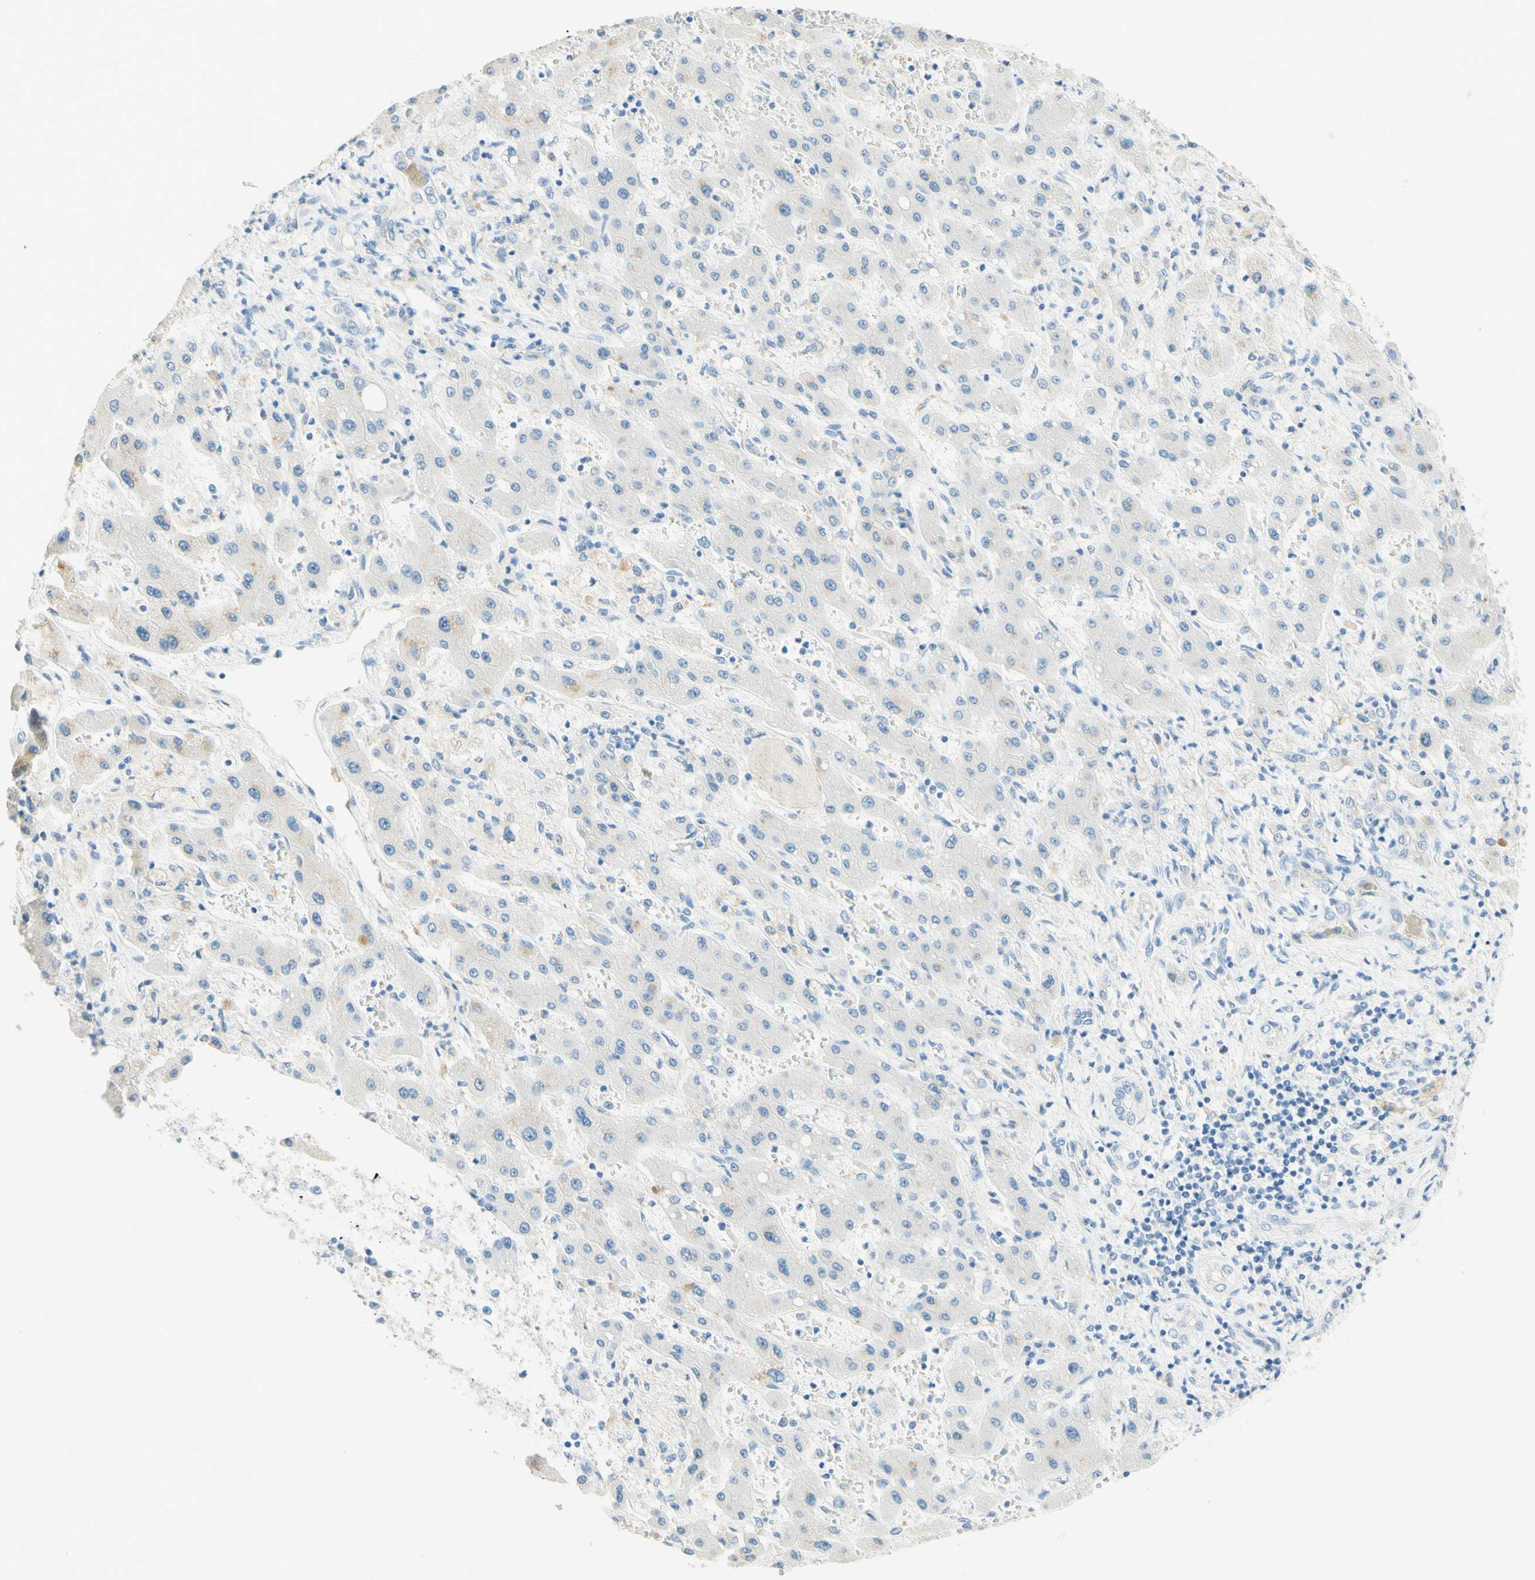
{"staining": {"intensity": "weak", "quantity": "<25%", "location": "cytoplasmic/membranous"}, "tissue": "liver cancer", "cell_type": "Tumor cells", "image_type": "cancer", "snomed": [{"axis": "morphology", "description": "Cholangiocarcinoma"}, {"axis": "topography", "description": "Liver"}], "caption": "The micrograph shows no significant positivity in tumor cells of liver cancer (cholangiocarcinoma).", "gene": "TMEM132D", "patient": {"sex": "male", "age": 50}}